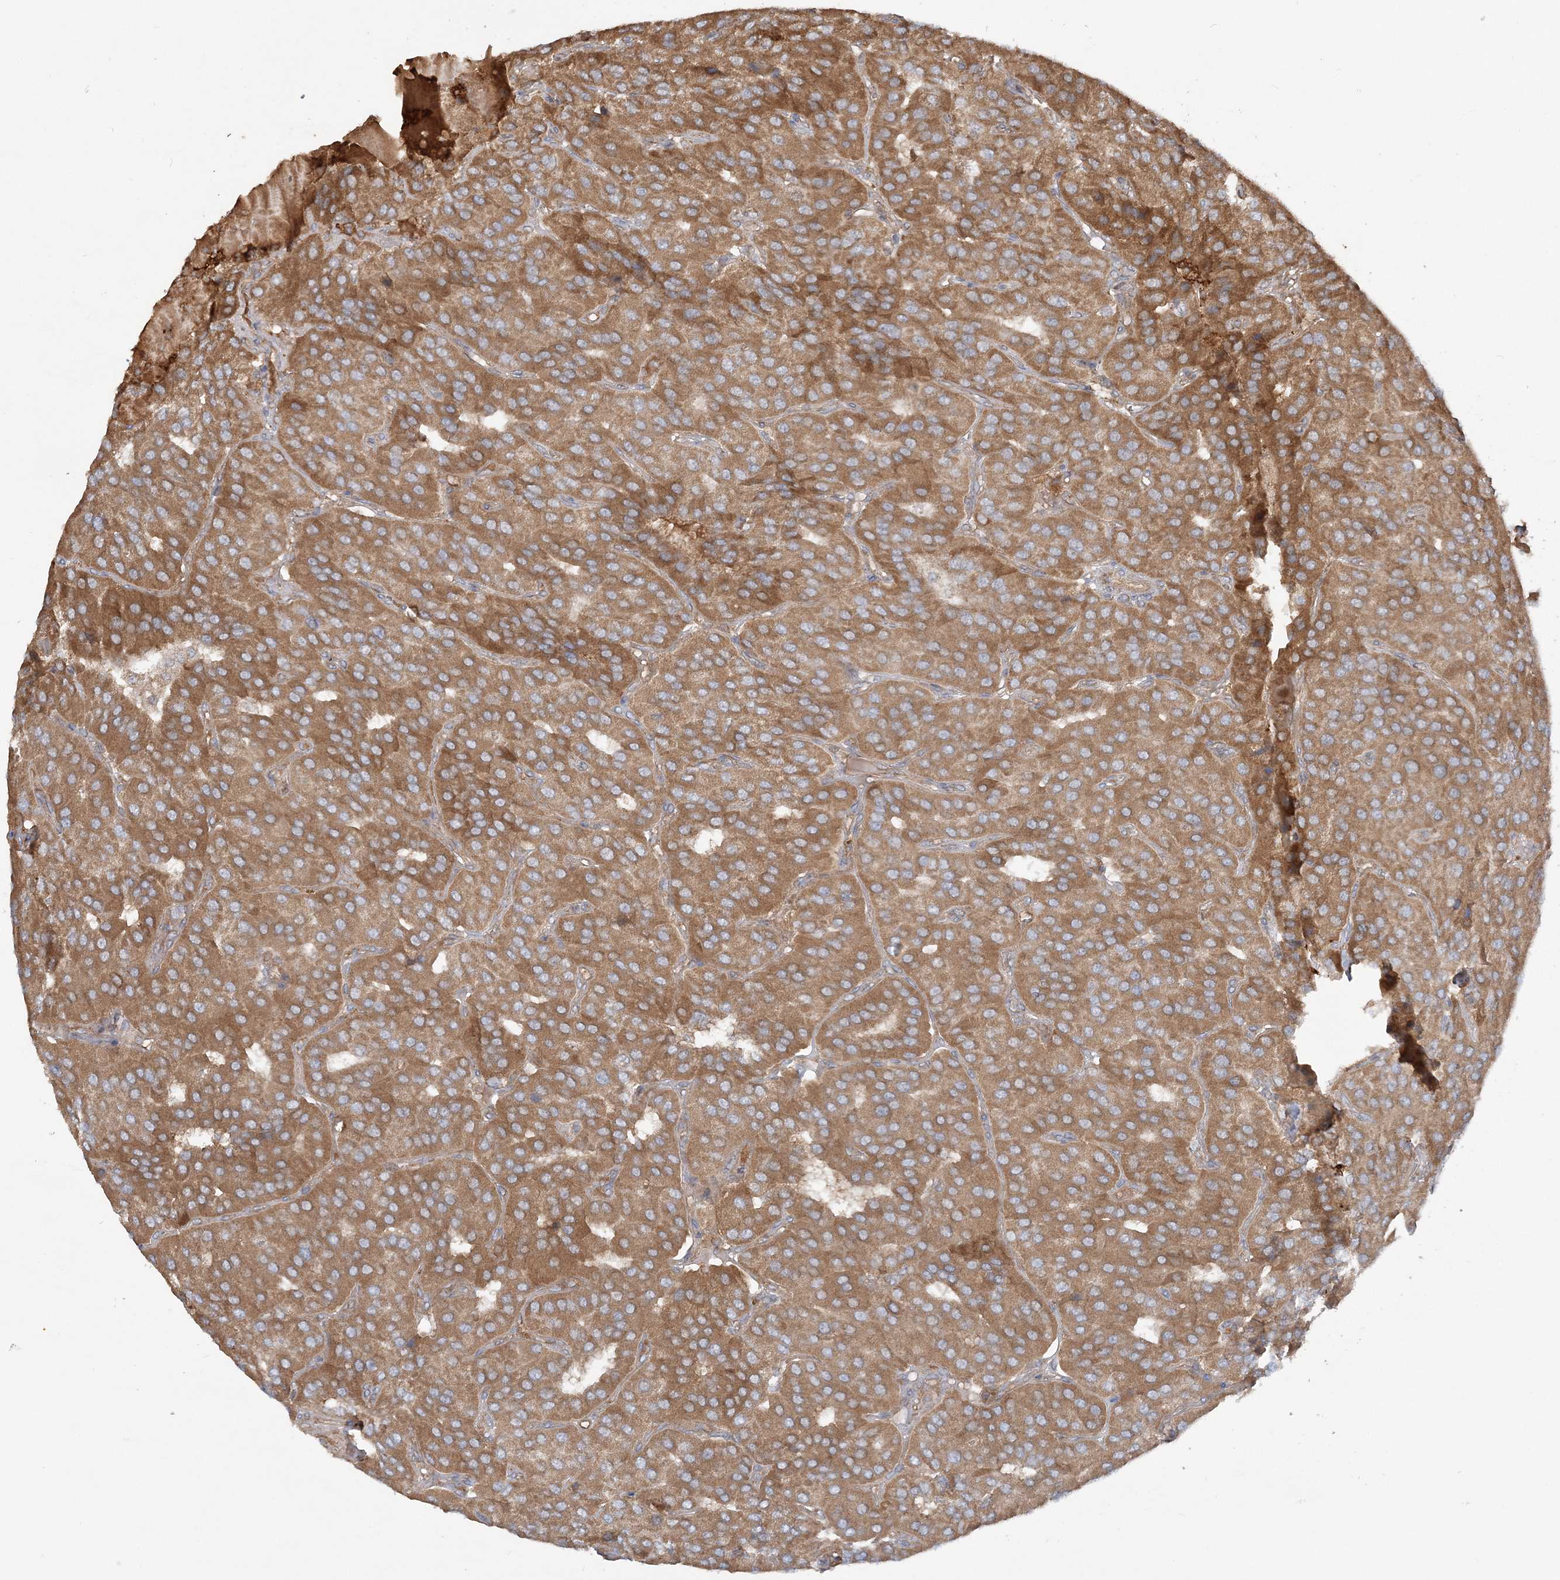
{"staining": {"intensity": "moderate", "quantity": ">75%", "location": "cytoplasmic/membranous"}, "tissue": "parathyroid gland", "cell_type": "Glandular cells", "image_type": "normal", "snomed": [{"axis": "morphology", "description": "Normal tissue, NOS"}, {"axis": "morphology", "description": "Adenoma, NOS"}, {"axis": "topography", "description": "Parathyroid gland"}], "caption": "IHC image of unremarkable human parathyroid gland stained for a protein (brown), which exhibits medium levels of moderate cytoplasmic/membranous positivity in about >75% of glandular cells.", "gene": "SCLT1", "patient": {"sex": "female", "age": 86}}